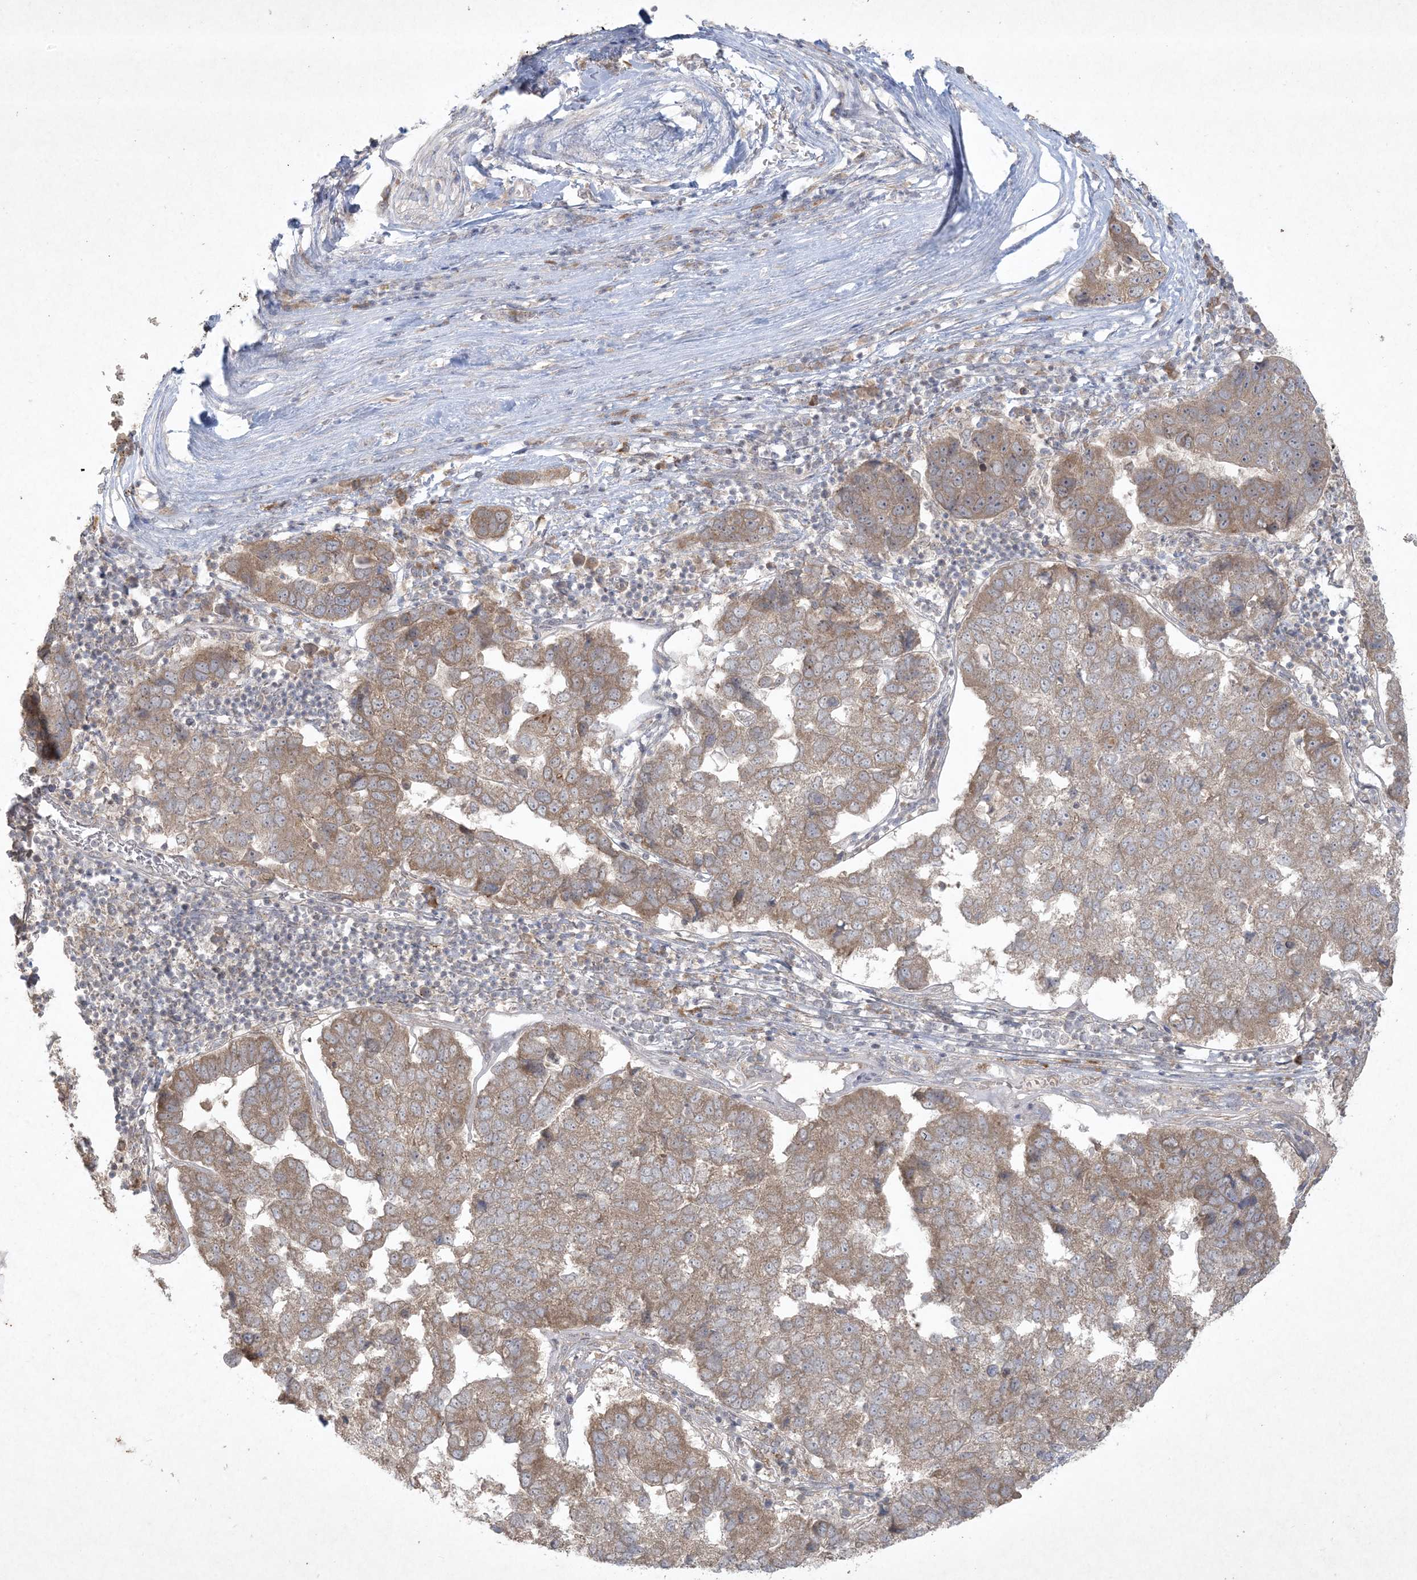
{"staining": {"intensity": "weak", "quantity": ">75%", "location": "cytoplasmic/membranous"}, "tissue": "pancreatic cancer", "cell_type": "Tumor cells", "image_type": "cancer", "snomed": [{"axis": "morphology", "description": "Adenocarcinoma, NOS"}, {"axis": "topography", "description": "Pancreas"}], "caption": "An IHC histopathology image of tumor tissue is shown. Protein staining in brown shows weak cytoplasmic/membranous positivity in pancreatic cancer within tumor cells. The protein of interest is shown in brown color, while the nuclei are stained blue.", "gene": "NRBP2", "patient": {"sex": "female", "age": 61}}